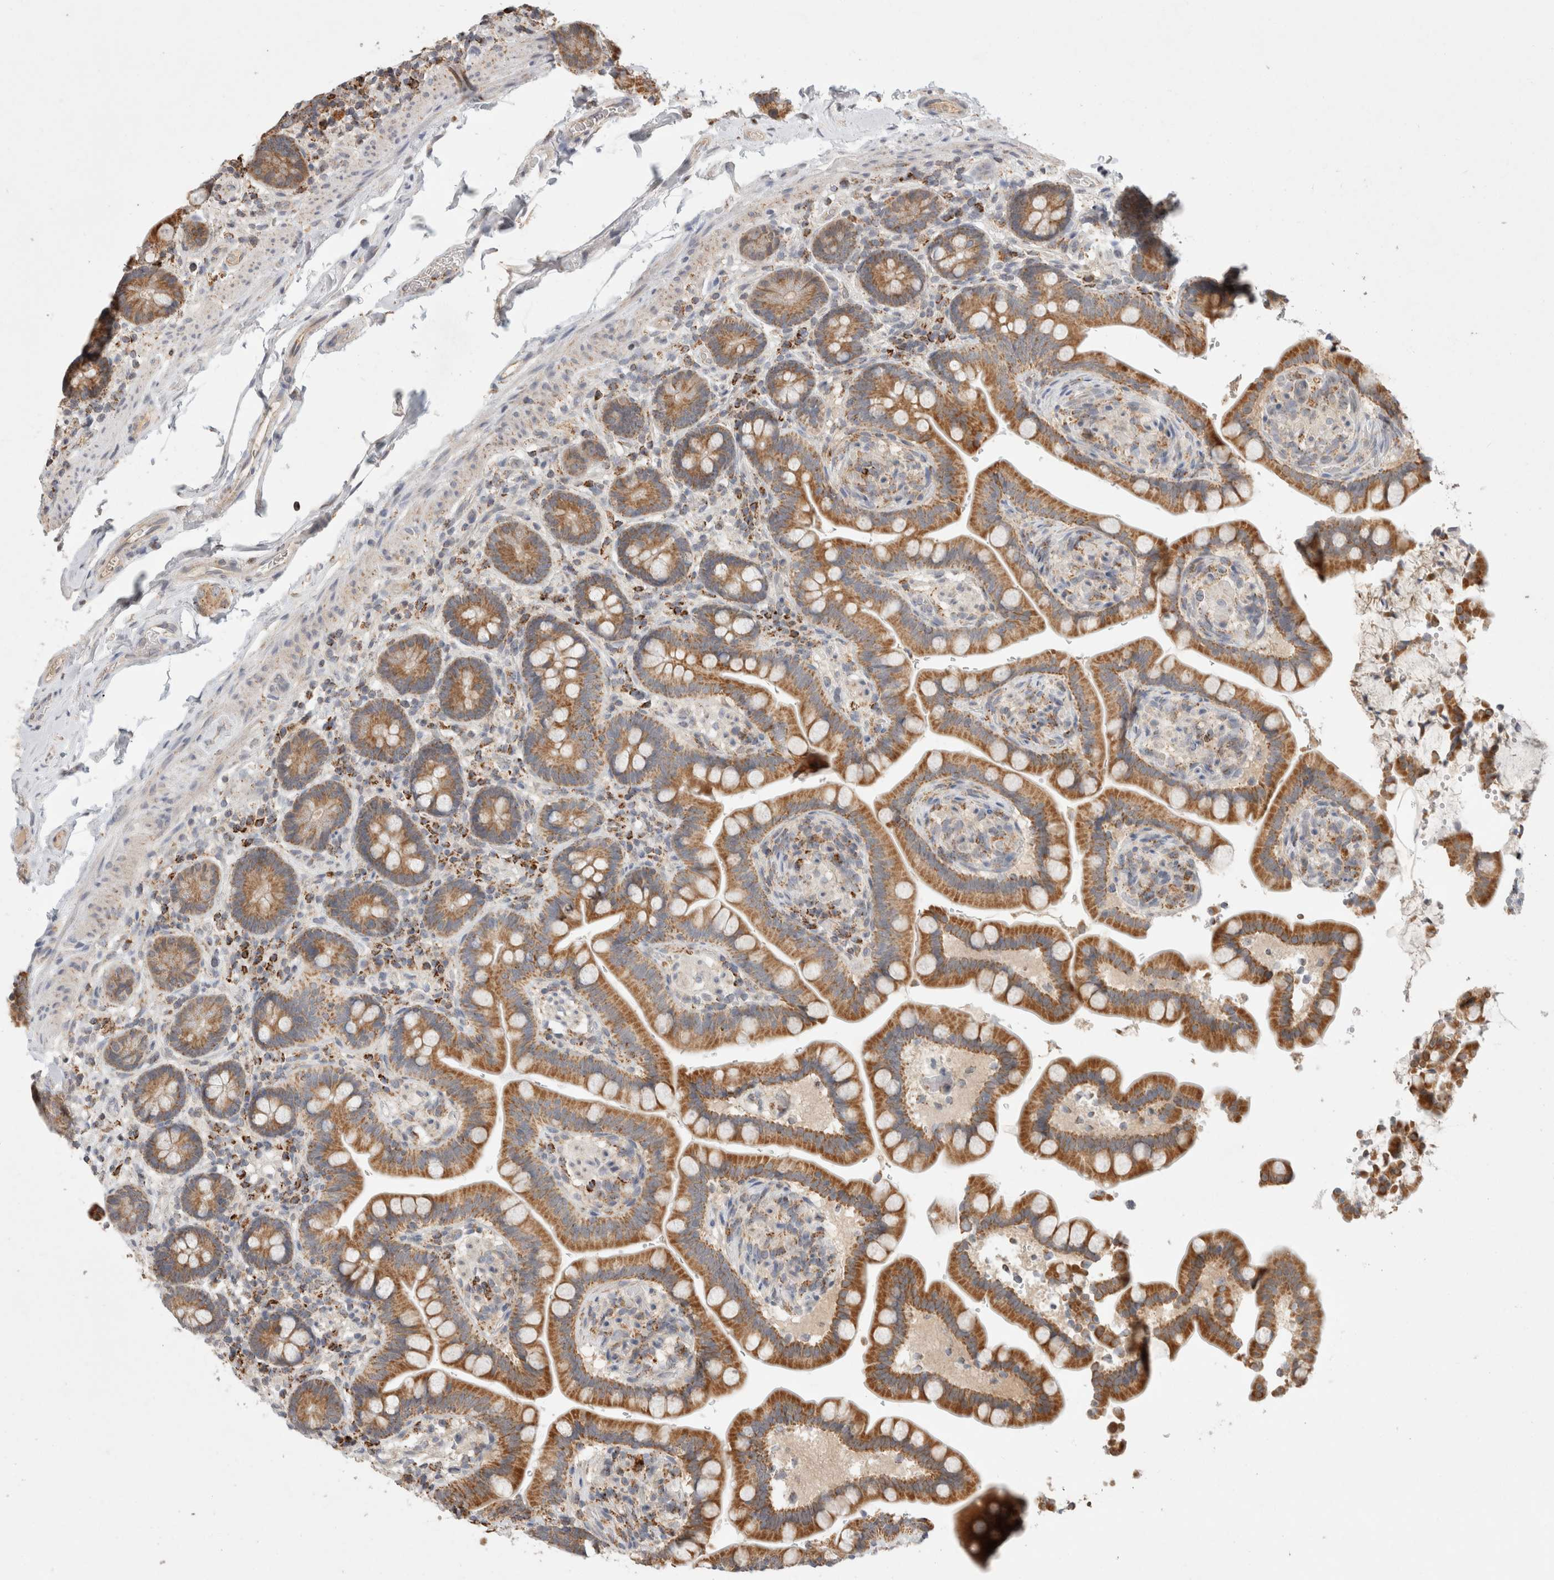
{"staining": {"intensity": "weak", "quantity": ">75%", "location": "cytoplasmic/membranous"}, "tissue": "colon", "cell_type": "Endothelial cells", "image_type": "normal", "snomed": [{"axis": "morphology", "description": "Normal tissue, NOS"}, {"axis": "topography", "description": "Smooth muscle"}, {"axis": "topography", "description": "Colon"}], "caption": "This micrograph reveals immunohistochemistry (IHC) staining of benign colon, with low weak cytoplasmic/membranous positivity in approximately >75% of endothelial cells.", "gene": "HROB", "patient": {"sex": "male", "age": 73}}